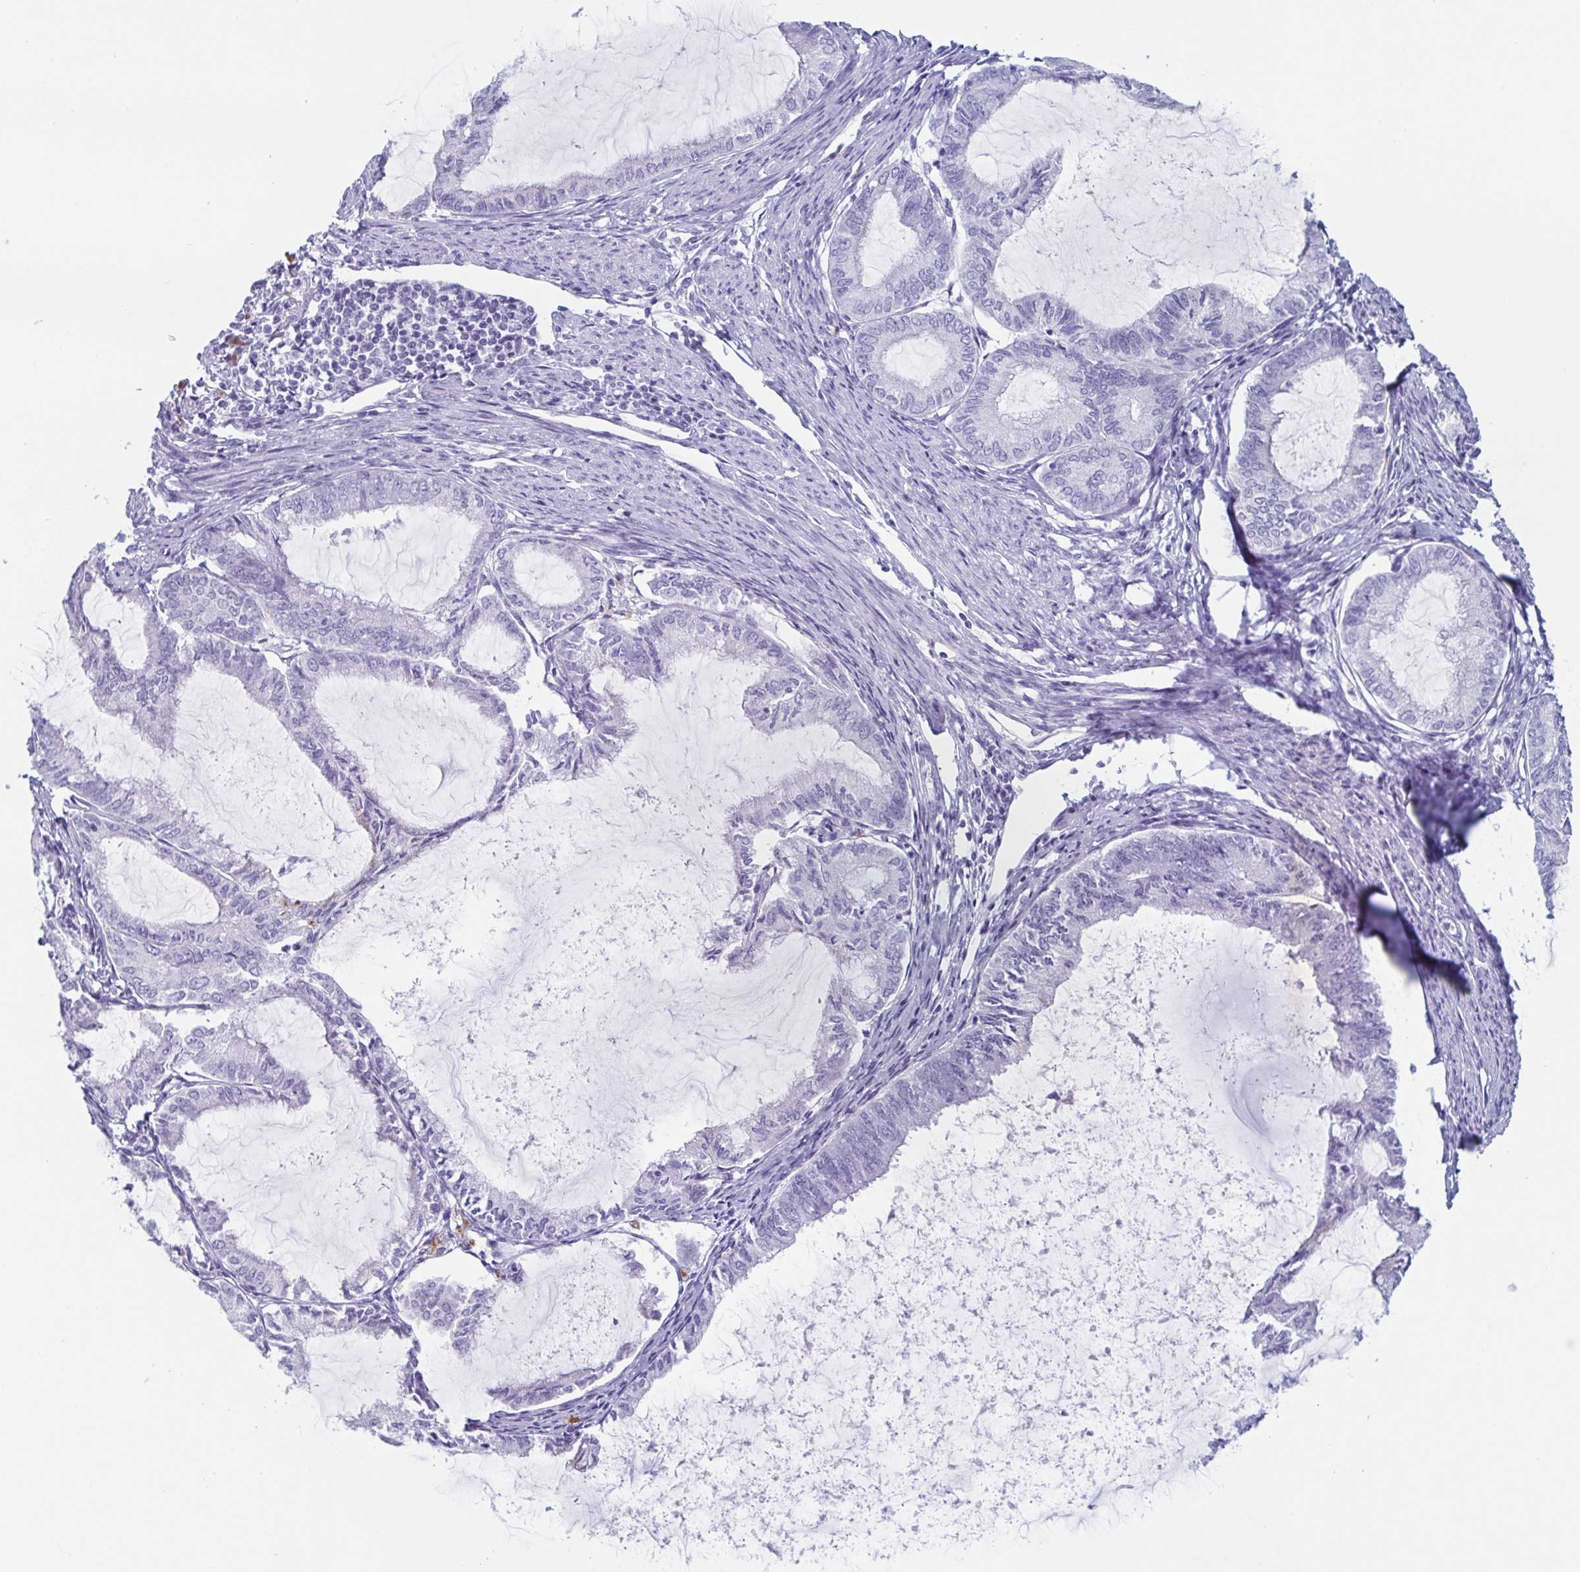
{"staining": {"intensity": "negative", "quantity": "none", "location": "none"}, "tissue": "endometrial cancer", "cell_type": "Tumor cells", "image_type": "cancer", "snomed": [{"axis": "morphology", "description": "Adenocarcinoma, NOS"}, {"axis": "topography", "description": "Endometrium"}], "caption": "Endometrial cancer (adenocarcinoma) stained for a protein using immunohistochemistry reveals no expression tumor cells.", "gene": "LYRM2", "patient": {"sex": "female", "age": 86}}